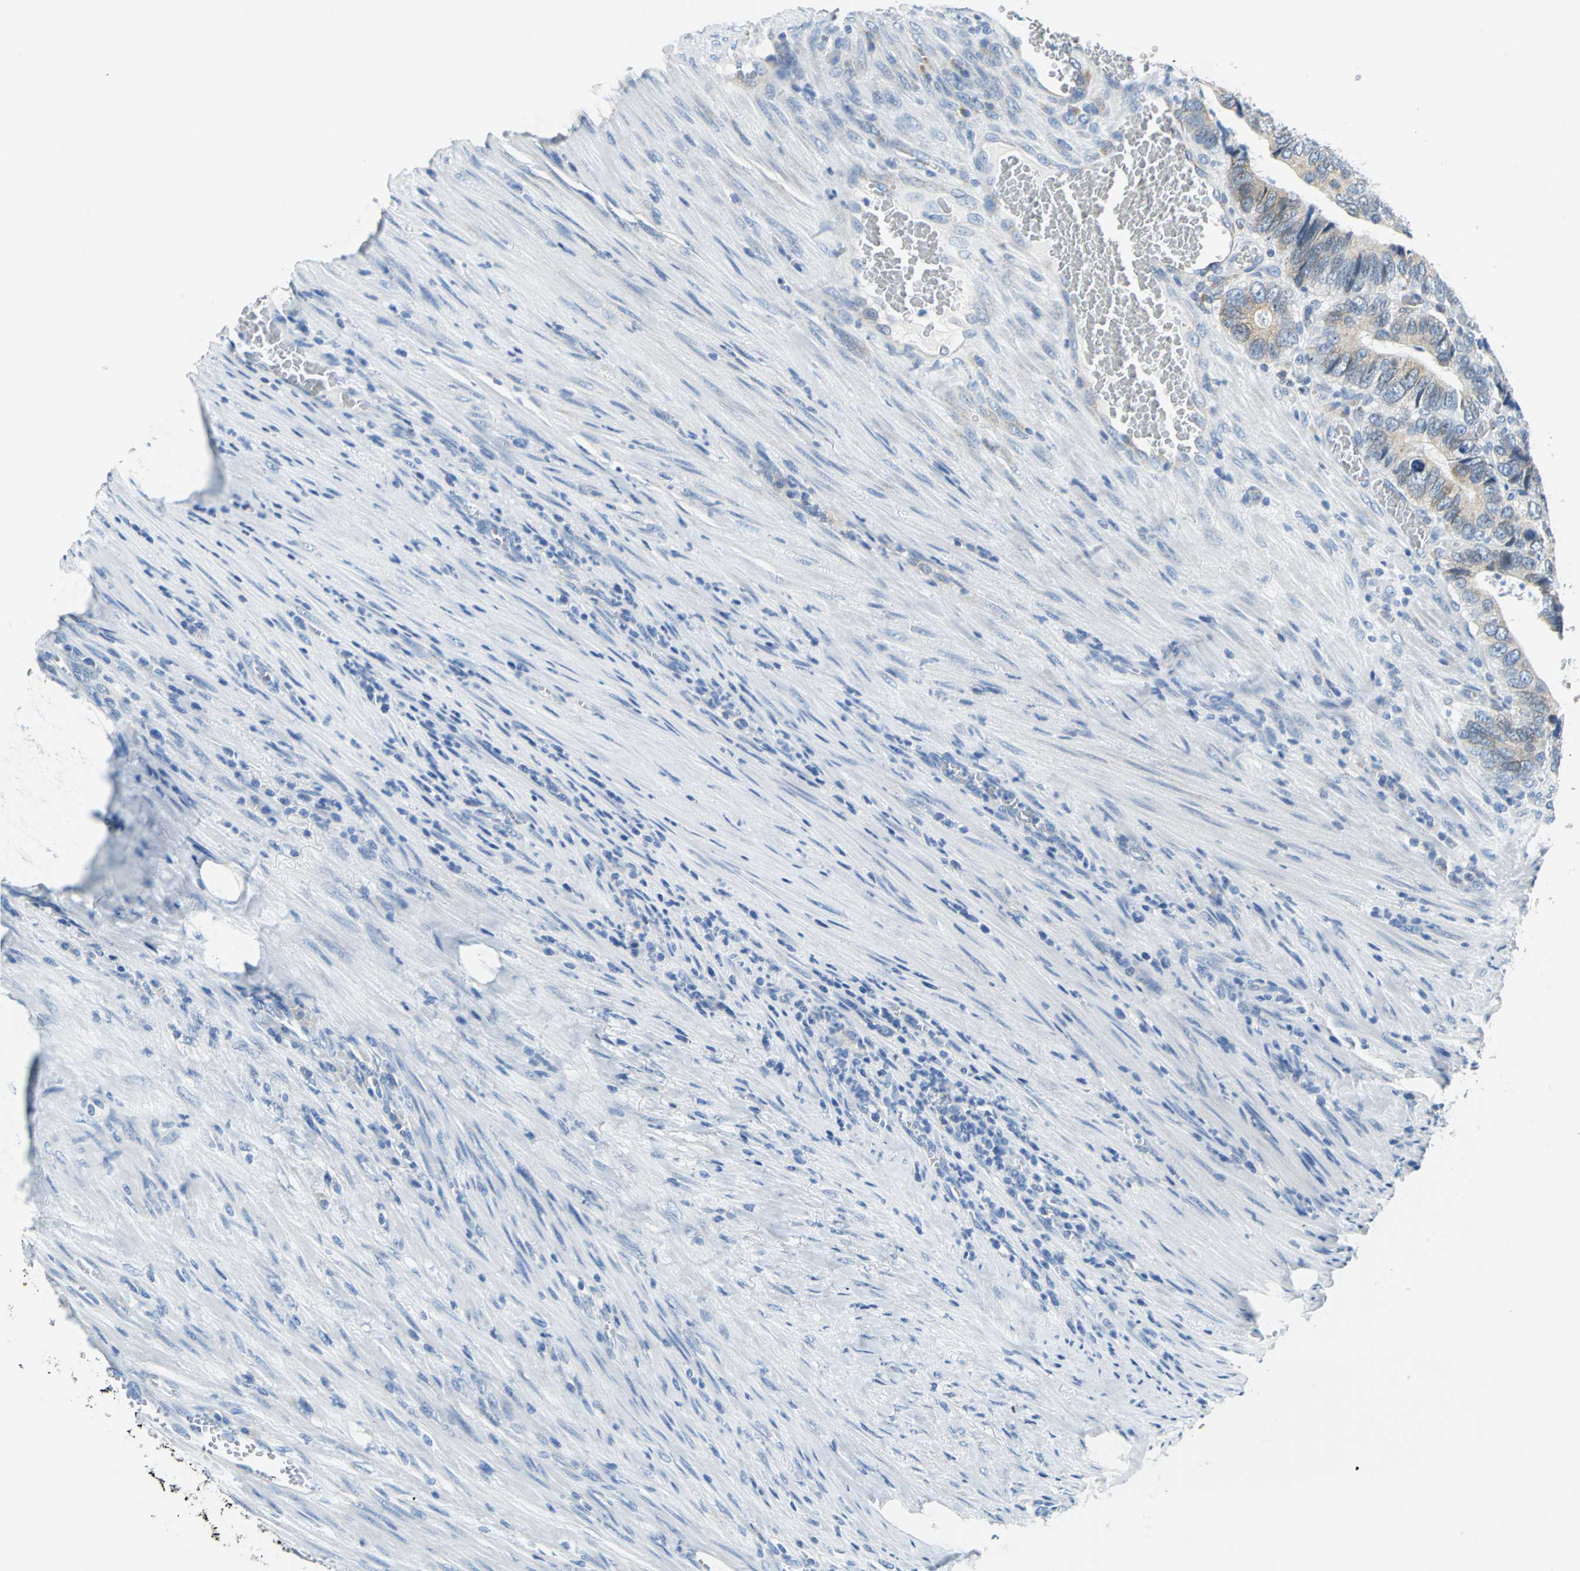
{"staining": {"intensity": "weak", "quantity": "25%-75%", "location": "cytoplasmic/membranous"}, "tissue": "colorectal cancer", "cell_type": "Tumor cells", "image_type": "cancer", "snomed": [{"axis": "morphology", "description": "Adenocarcinoma, NOS"}, {"axis": "topography", "description": "Colon"}], "caption": "DAB (3,3'-diaminobenzidine) immunohistochemical staining of human adenocarcinoma (colorectal) shows weak cytoplasmic/membranous protein staining in approximately 25%-75% of tumor cells.", "gene": "TEX264", "patient": {"sex": "male", "age": 72}}